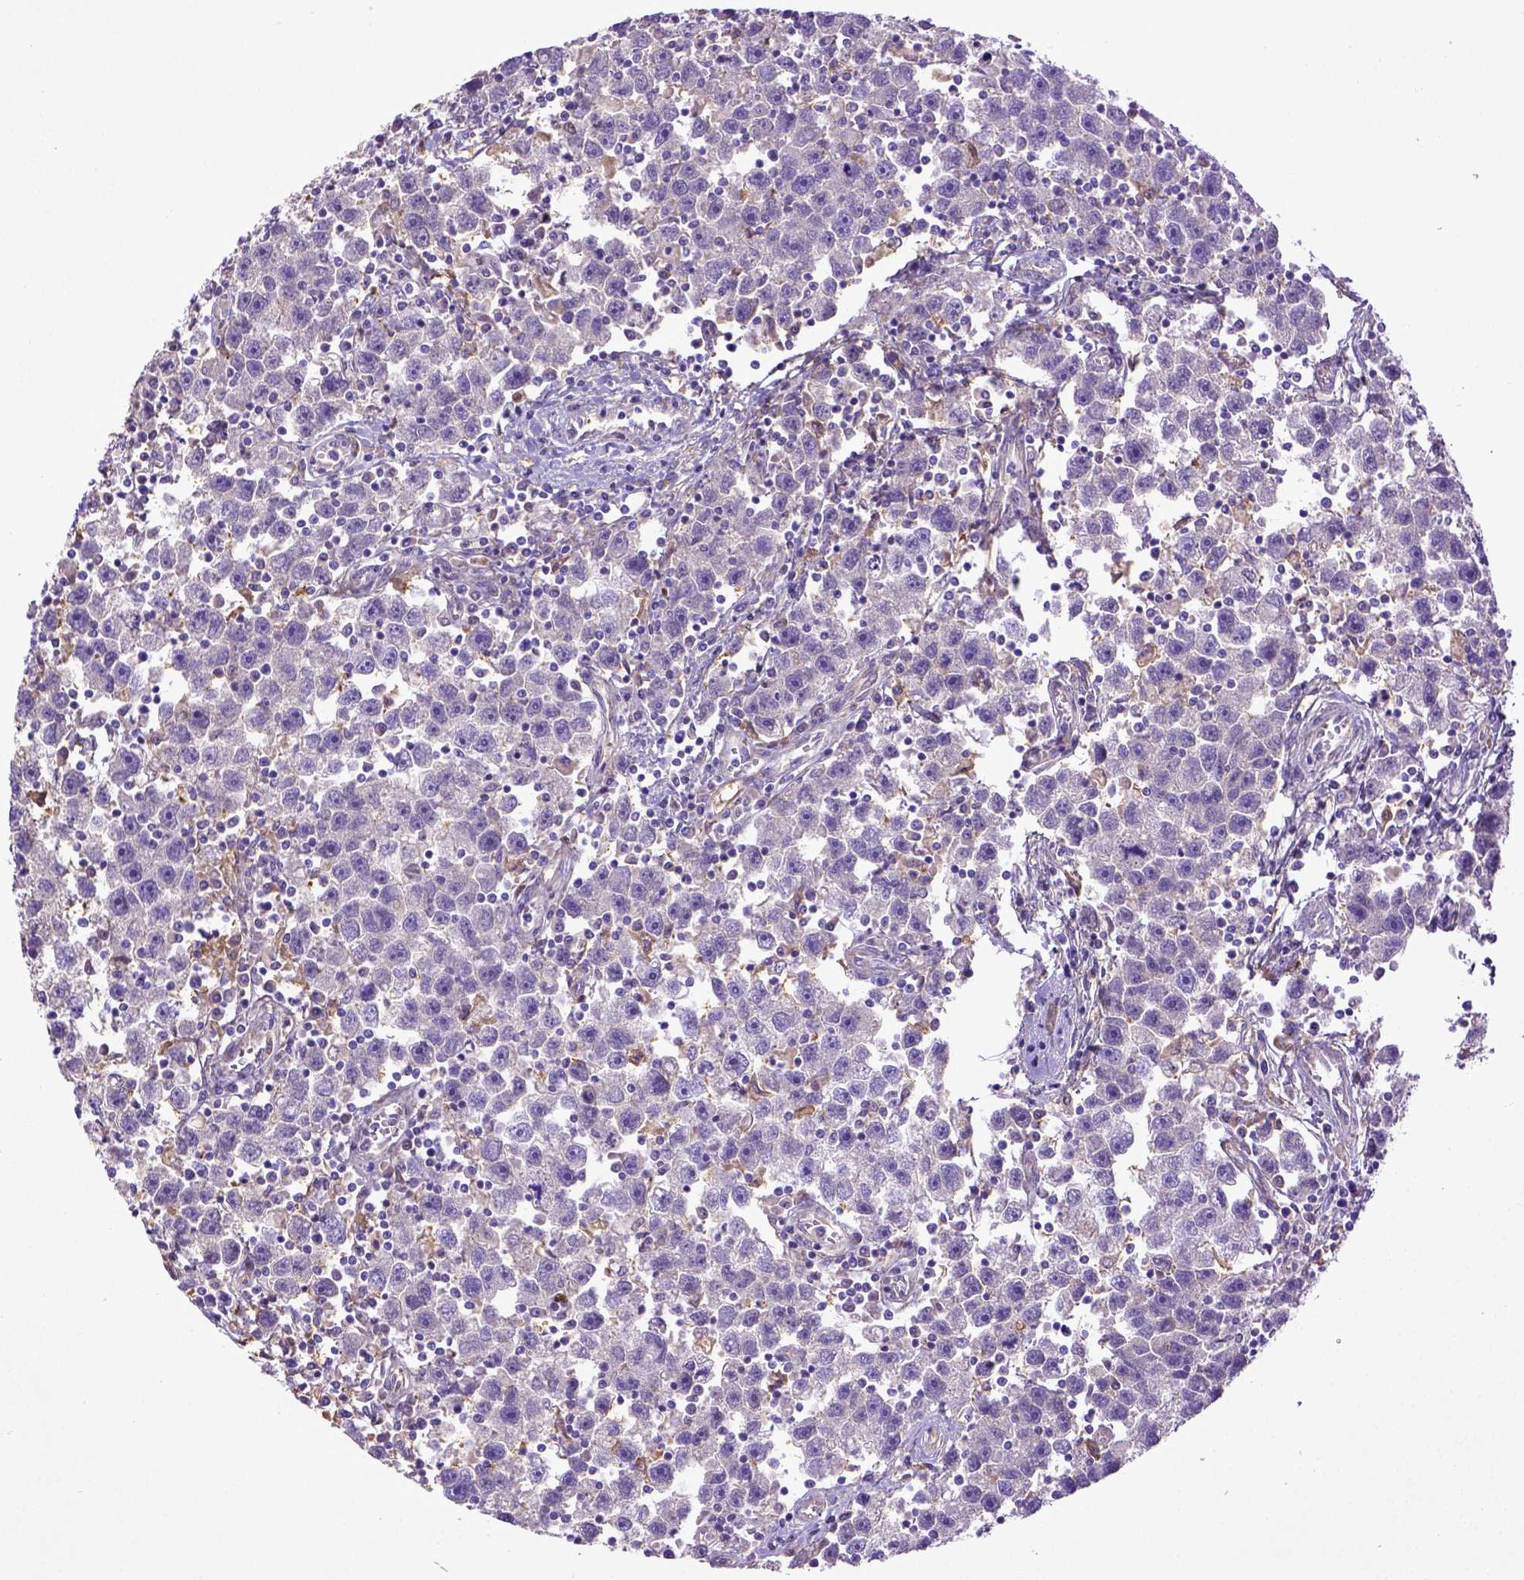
{"staining": {"intensity": "negative", "quantity": "none", "location": "none"}, "tissue": "testis cancer", "cell_type": "Tumor cells", "image_type": "cancer", "snomed": [{"axis": "morphology", "description": "Seminoma, NOS"}, {"axis": "topography", "description": "Testis"}], "caption": "This micrograph is of testis cancer (seminoma) stained with immunohistochemistry to label a protein in brown with the nuclei are counter-stained blue. There is no staining in tumor cells.", "gene": "DEPDC1B", "patient": {"sex": "male", "age": 30}}